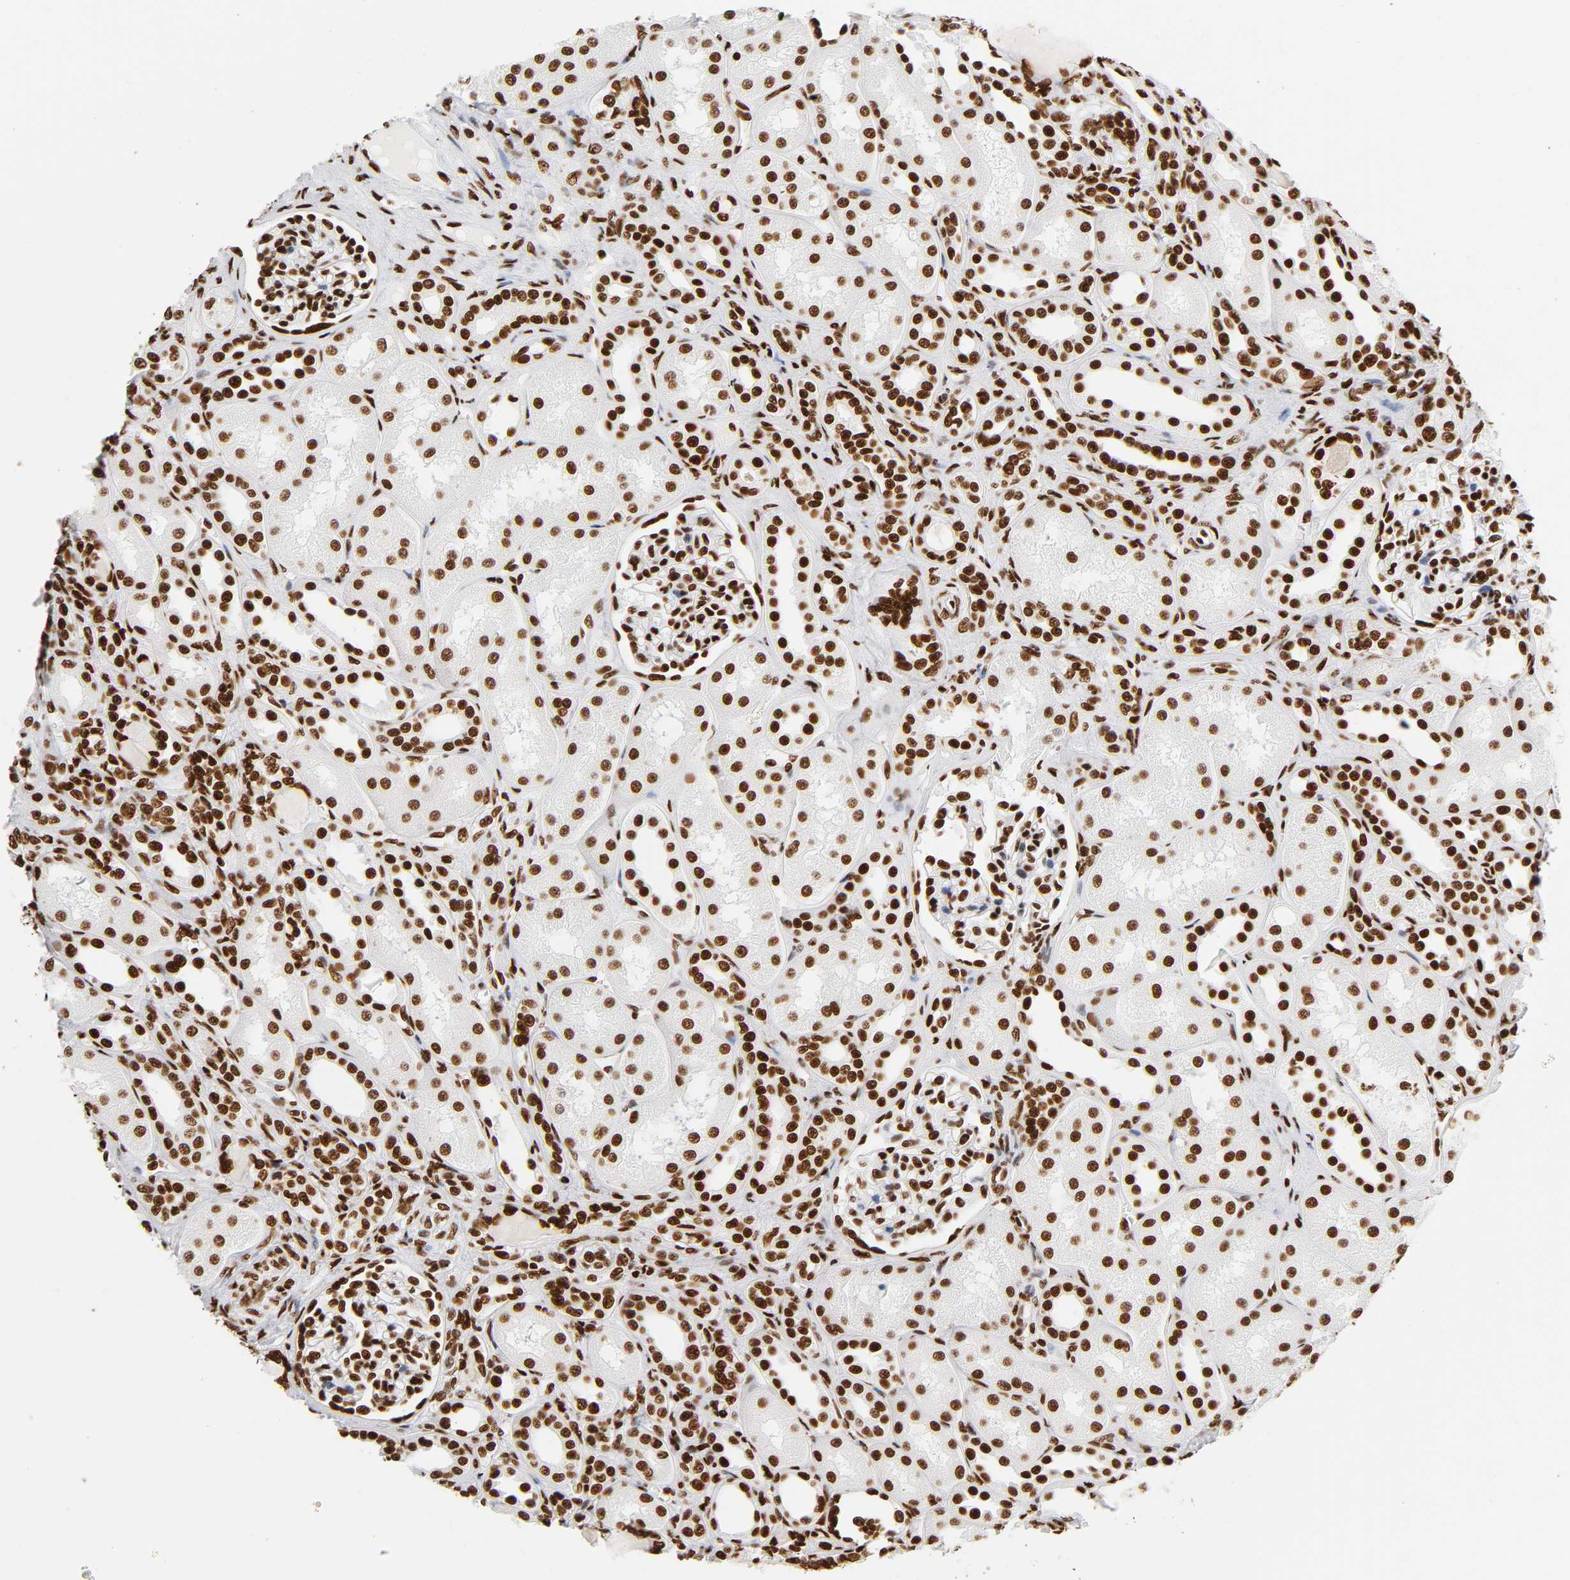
{"staining": {"intensity": "strong", "quantity": ">75%", "location": "nuclear"}, "tissue": "kidney", "cell_type": "Cells in tubules", "image_type": "normal", "snomed": [{"axis": "morphology", "description": "Normal tissue, NOS"}, {"axis": "topography", "description": "Kidney"}], "caption": "Immunohistochemical staining of normal kidney exhibits high levels of strong nuclear staining in approximately >75% of cells in tubules. Using DAB (brown) and hematoxylin (blue) stains, captured at high magnification using brightfield microscopy.", "gene": "XRCC6", "patient": {"sex": "male", "age": 7}}